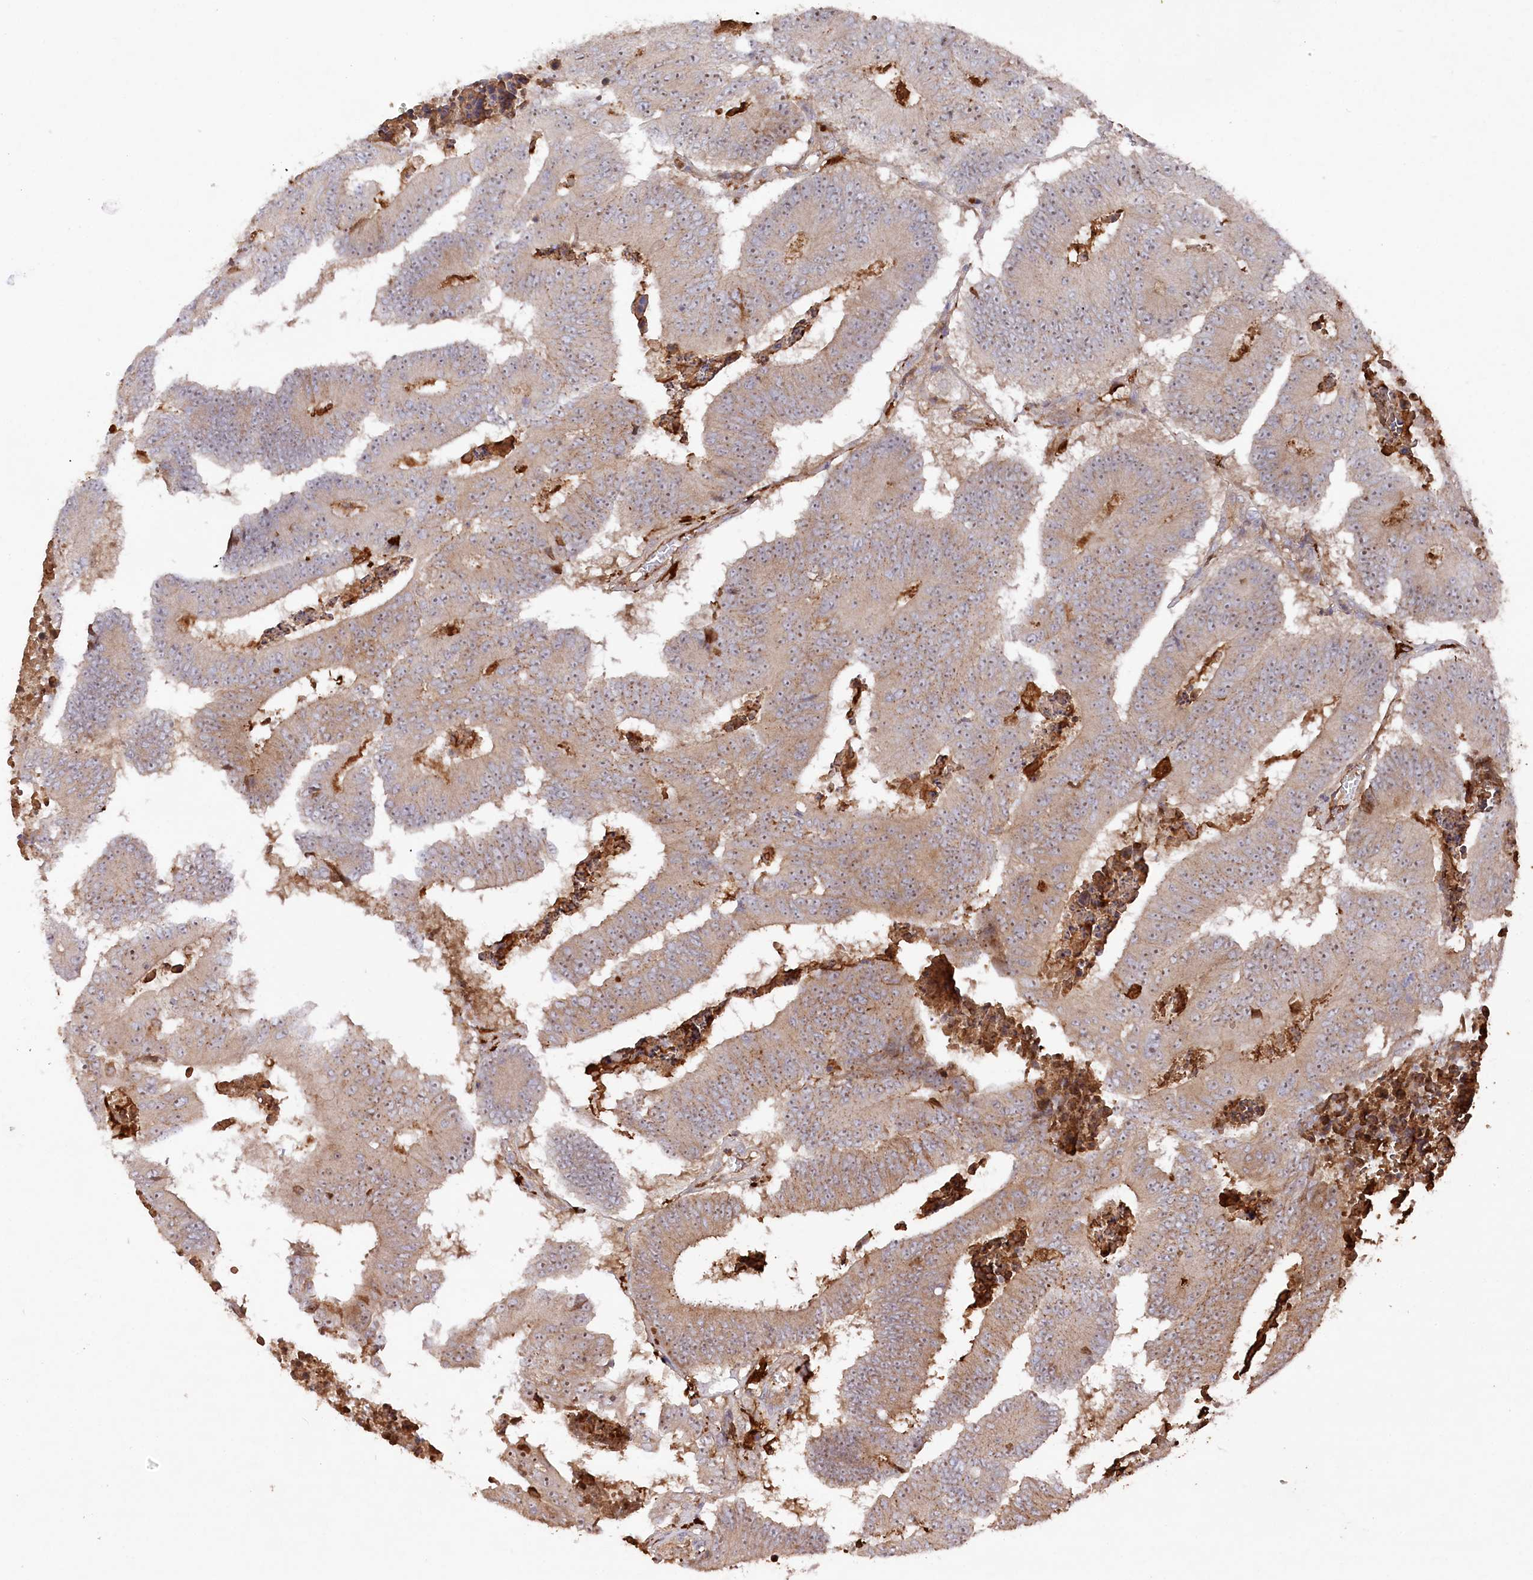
{"staining": {"intensity": "moderate", "quantity": "25%-75%", "location": "cytoplasmic/membranous,nuclear"}, "tissue": "colorectal cancer", "cell_type": "Tumor cells", "image_type": "cancer", "snomed": [{"axis": "morphology", "description": "Adenocarcinoma, NOS"}, {"axis": "topography", "description": "Colon"}], "caption": "There is medium levels of moderate cytoplasmic/membranous and nuclear positivity in tumor cells of colorectal cancer (adenocarcinoma), as demonstrated by immunohistochemical staining (brown color).", "gene": "PPP1R21", "patient": {"sex": "male", "age": 87}}